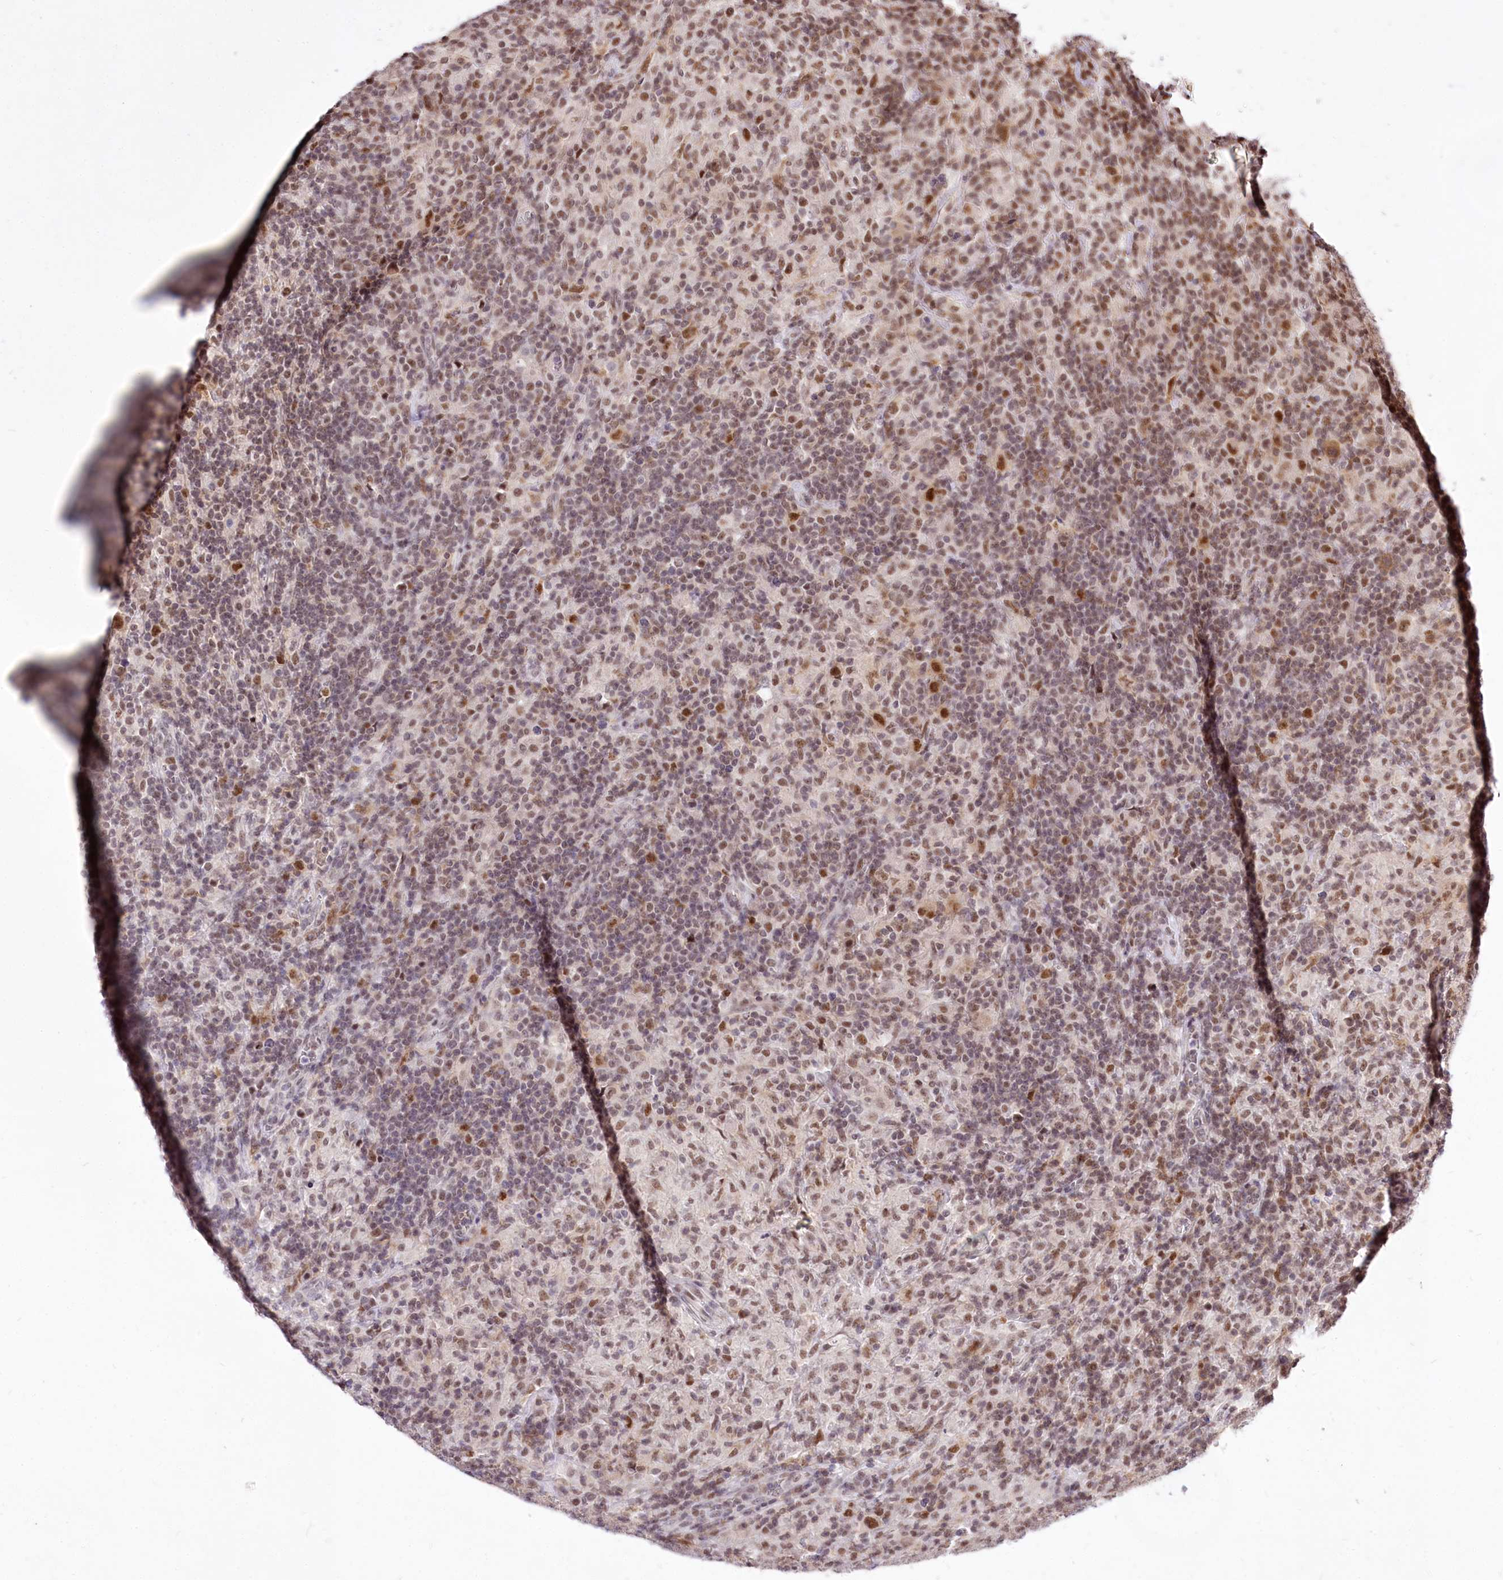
{"staining": {"intensity": "strong", "quantity": ">75%", "location": "nuclear"}, "tissue": "lymphoma", "cell_type": "Tumor cells", "image_type": "cancer", "snomed": [{"axis": "morphology", "description": "Hodgkin's disease, NOS"}, {"axis": "topography", "description": "Lymph node"}], "caption": "A brown stain highlights strong nuclear expression of a protein in lymphoma tumor cells.", "gene": "POLA2", "patient": {"sex": "male", "age": 70}}